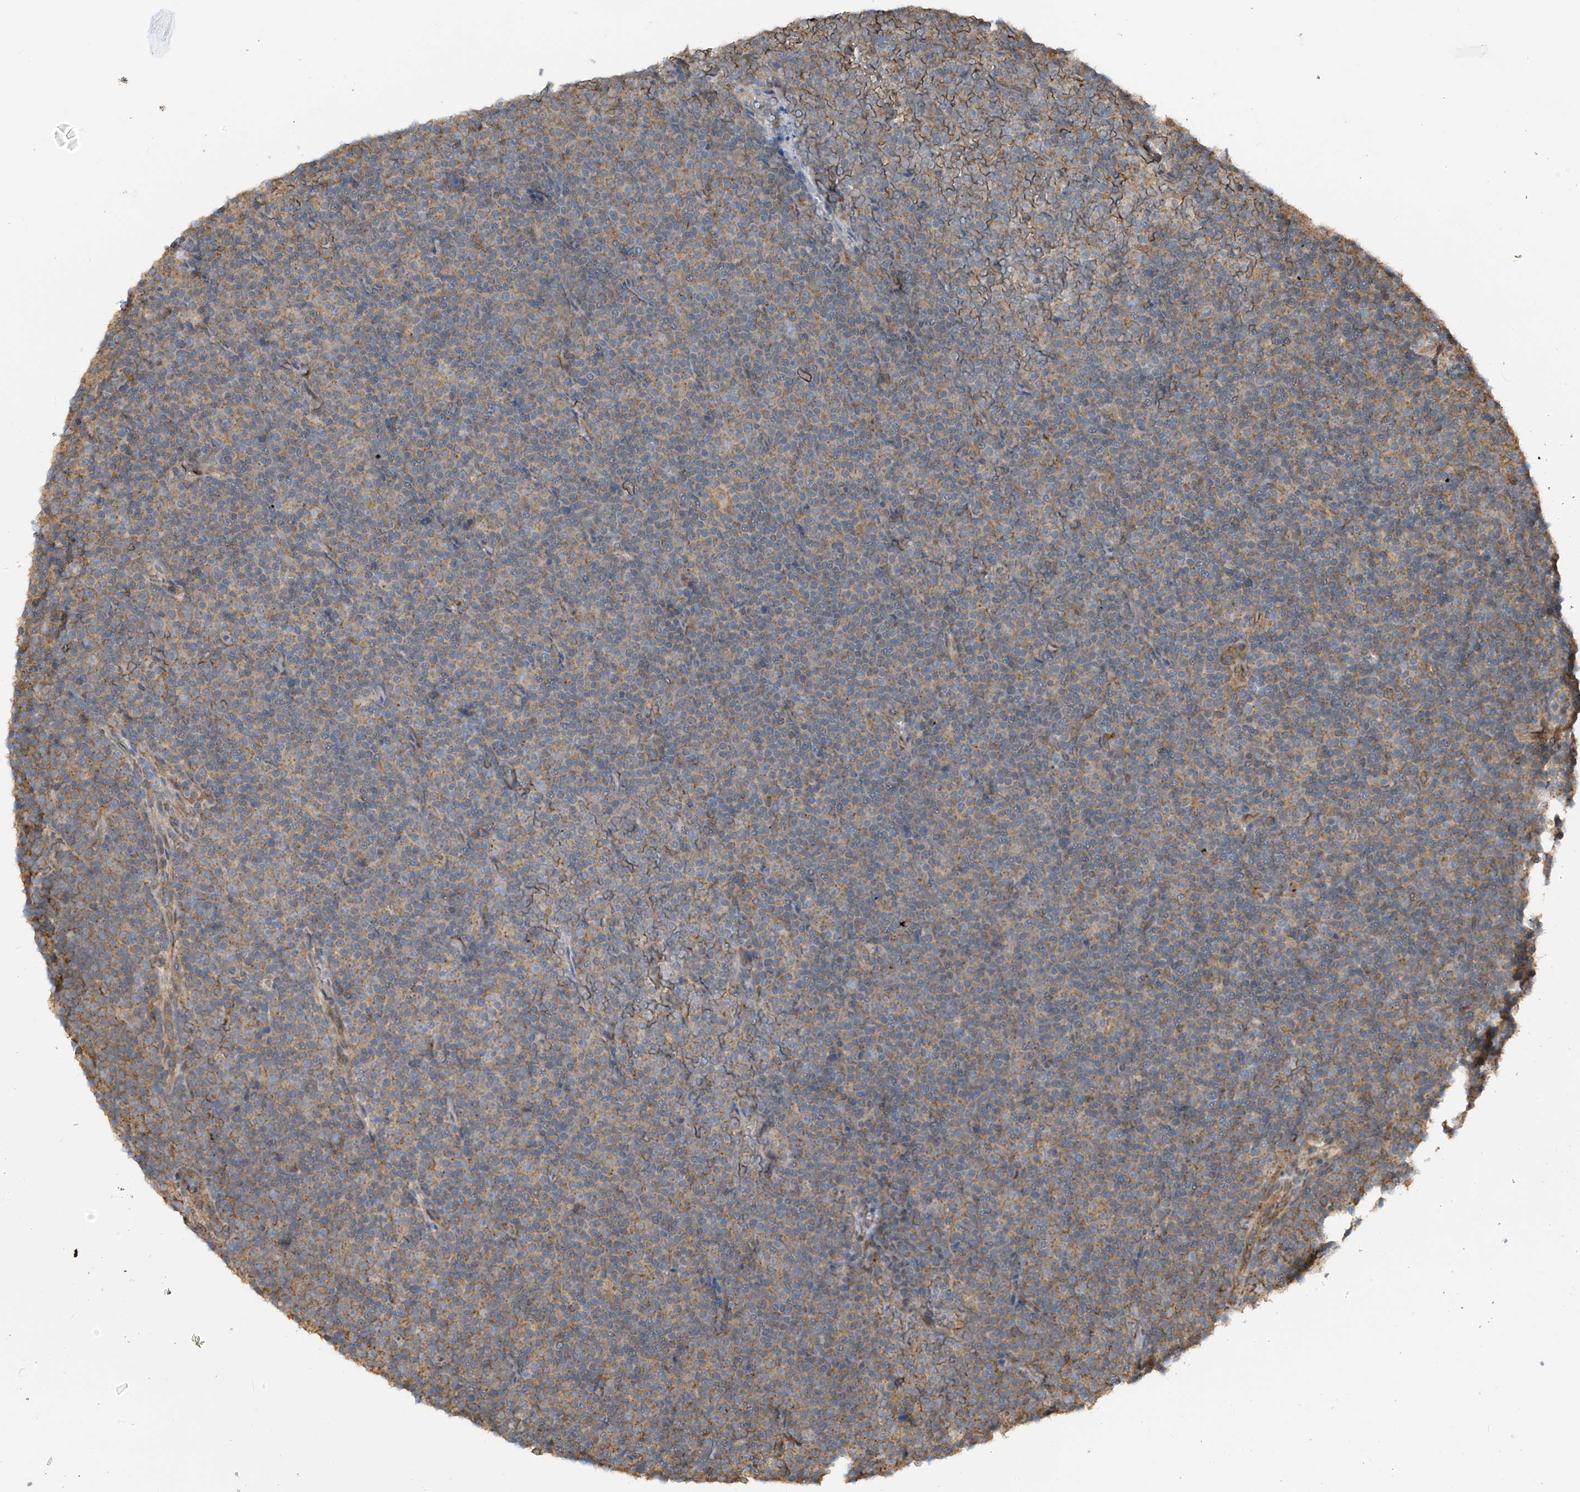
{"staining": {"intensity": "weak", "quantity": "25%-75%", "location": "cytoplasmic/membranous"}, "tissue": "lymphoma", "cell_type": "Tumor cells", "image_type": "cancer", "snomed": [{"axis": "morphology", "description": "Malignant lymphoma, non-Hodgkin's type, Low grade"}, {"axis": "topography", "description": "Lymph node"}], "caption": "Lymphoma stained with a brown dye displays weak cytoplasmic/membranous positive expression in about 25%-75% of tumor cells.", "gene": "ZNF189", "patient": {"sex": "female", "age": 67}}